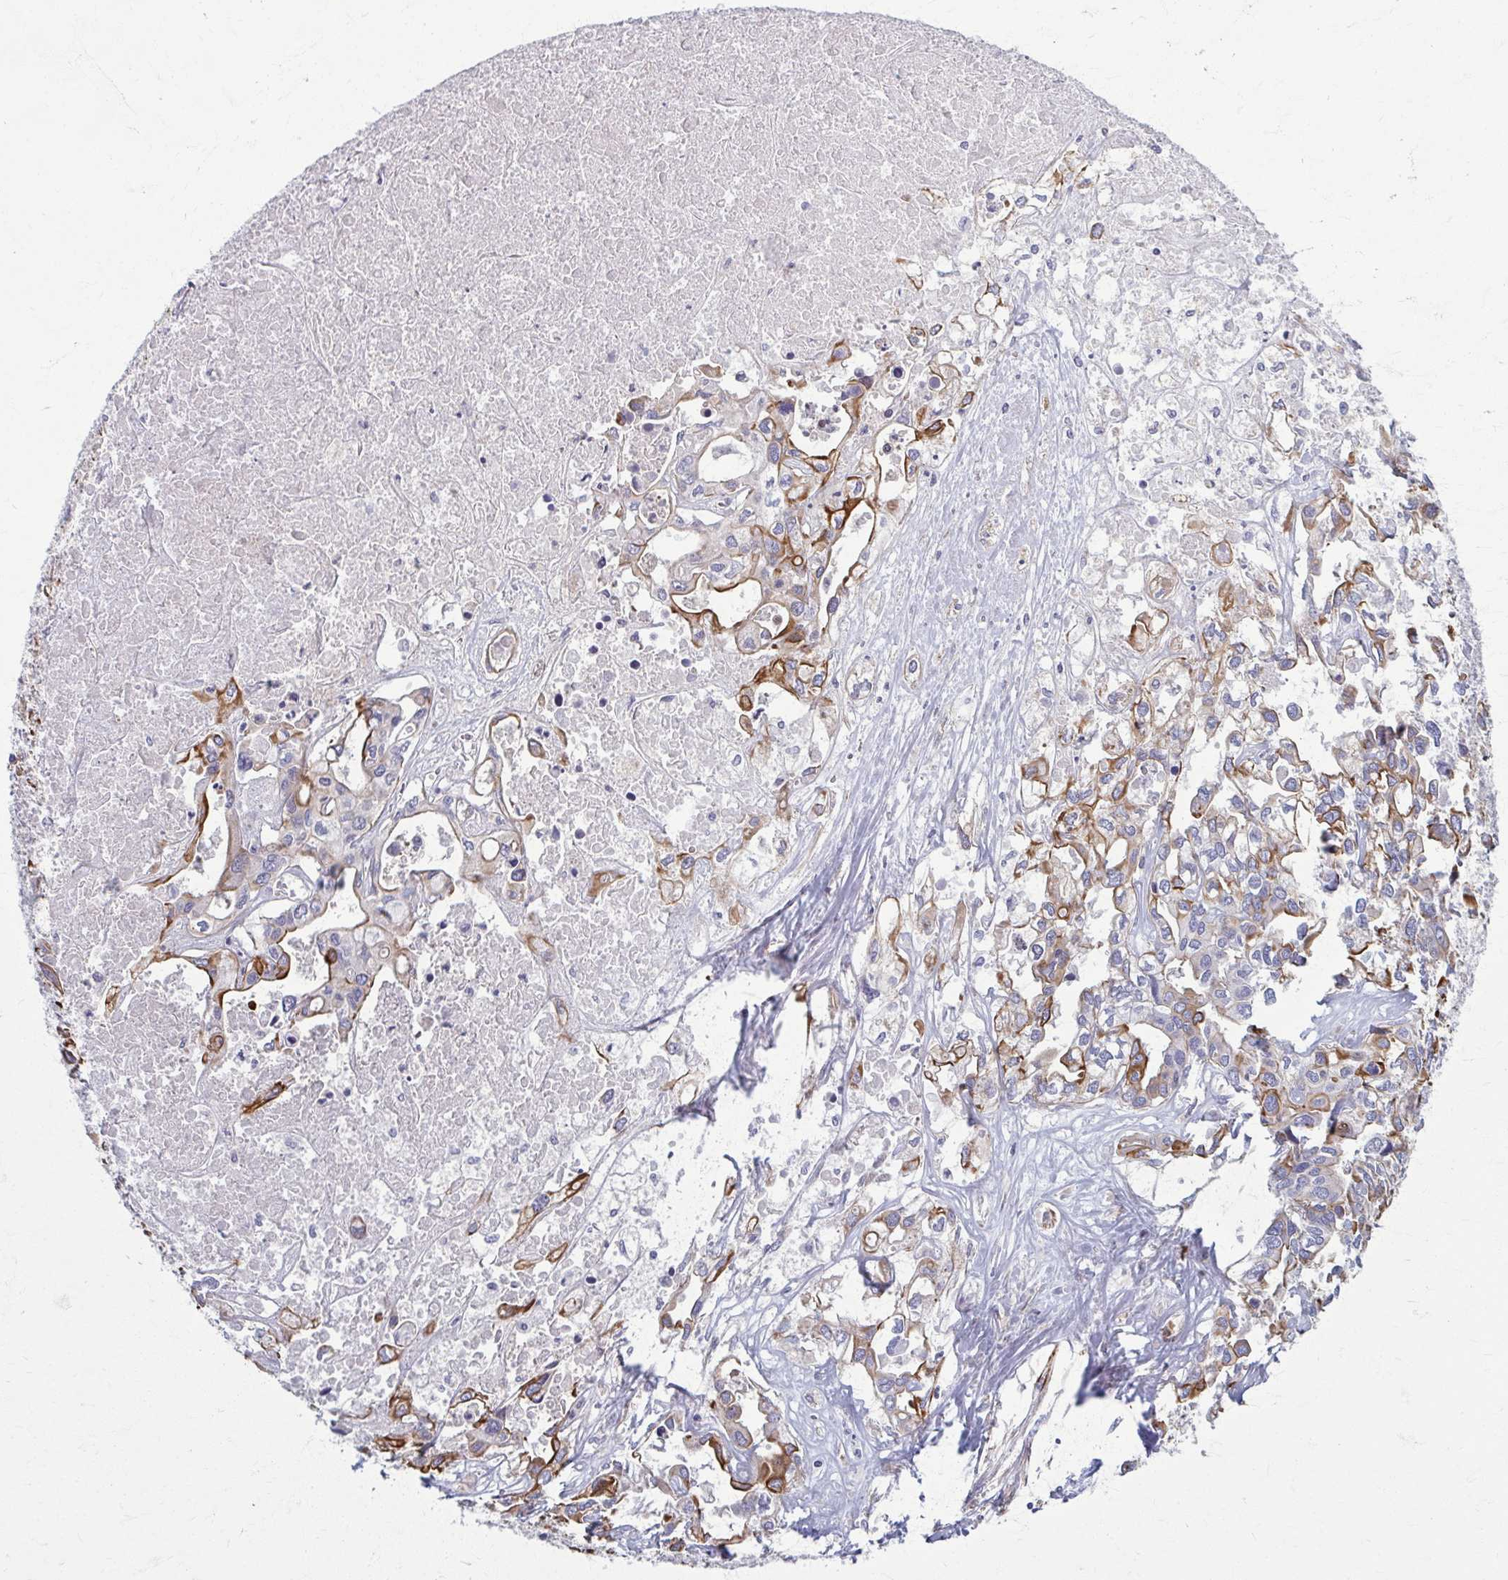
{"staining": {"intensity": "strong", "quantity": "<25%", "location": "cytoplasmic/membranous"}, "tissue": "liver cancer", "cell_type": "Tumor cells", "image_type": "cancer", "snomed": [{"axis": "morphology", "description": "Cholangiocarcinoma"}, {"axis": "topography", "description": "Liver"}], "caption": "Immunohistochemistry (IHC) of liver cholangiocarcinoma demonstrates medium levels of strong cytoplasmic/membranous positivity in approximately <25% of tumor cells.", "gene": "EID2B", "patient": {"sex": "female", "age": 64}}